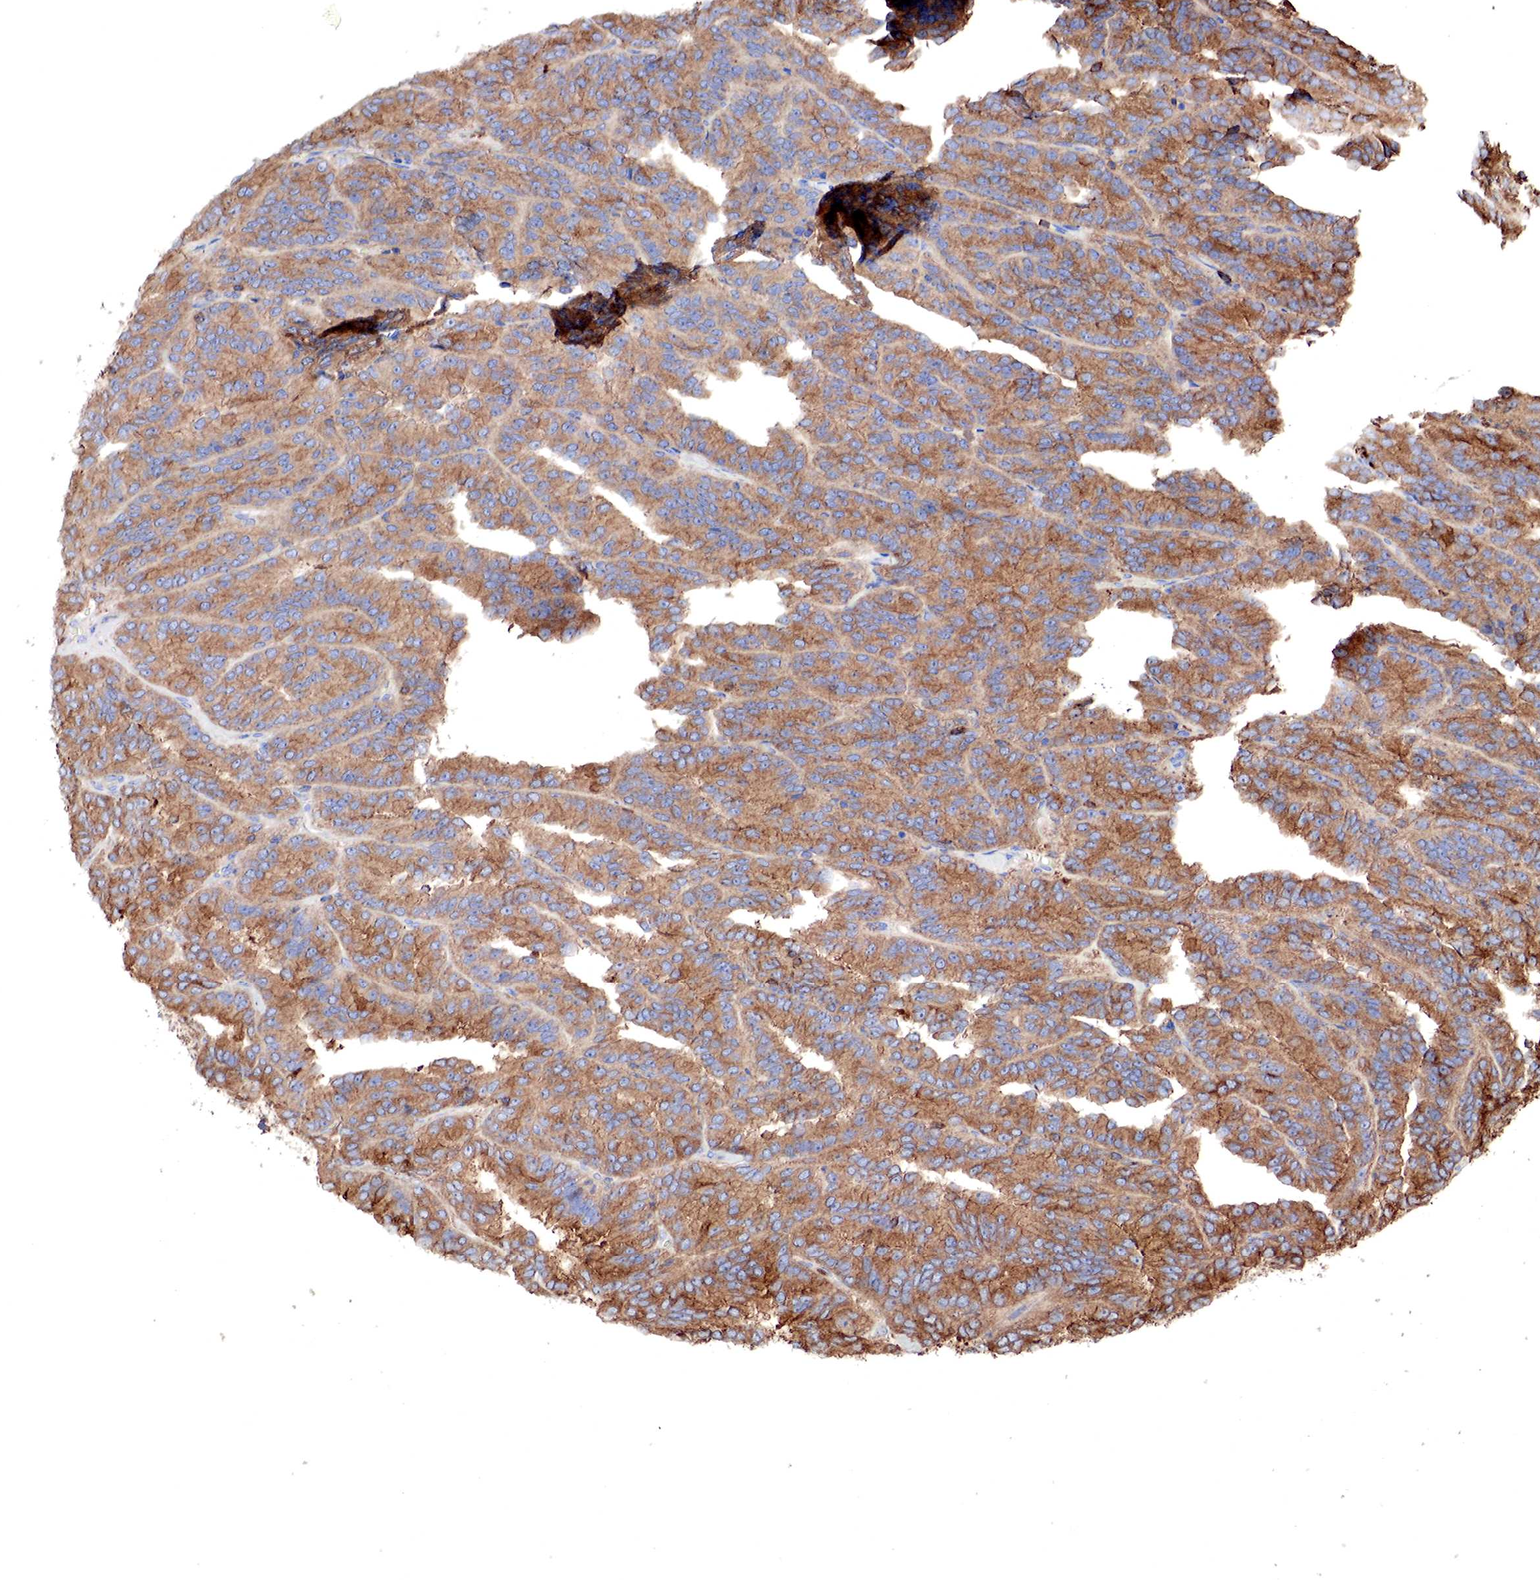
{"staining": {"intensity": "moderate", "quantity": "25%-75%", "location": "cytoplasmic/membranous"}, "tissue": "renal cancer", "cell_type": "Tumor cells", "image_type": "cancer", "snomed": [{"axis": "morphology", "description": "Adenocarcinoma, NOS"}, {"axis": "topography", "description": "Kidney"}], "caption": "A brown stain labels moderate cytoplasmic/membranous staining of a protein in renal cancer tumor cells. (DAB (3,3'-diaminobenzidine) IHC, brown staining for protein, blue staining for nuclei).", "gene": "G6PD", "patient": {"sex": "male", "age": 46}}